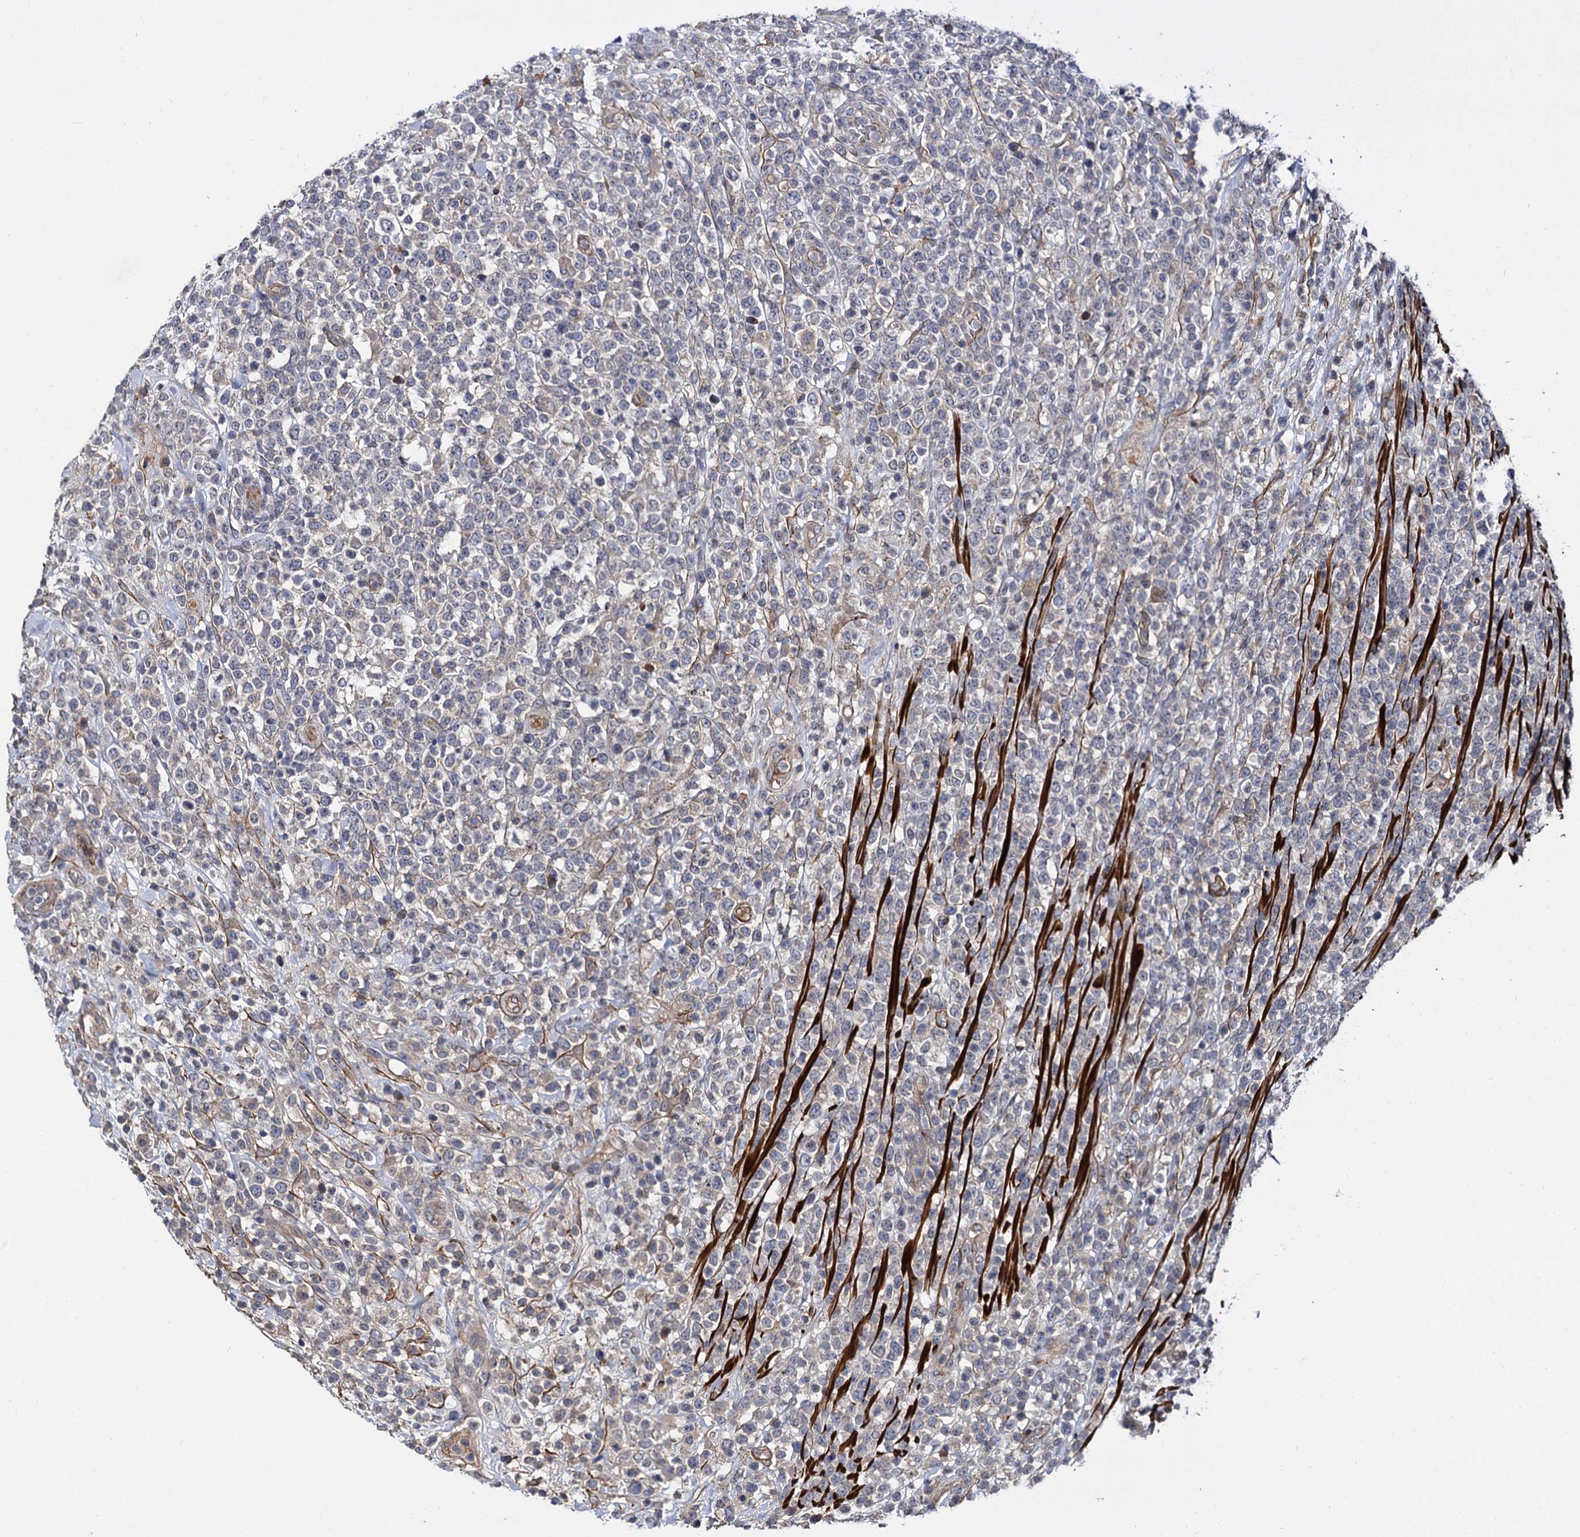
{"staining": {"intensity": "negative", "quantity": "none", "location": "none"}, "tissue": "lymphoma", "cell_type": "Tumor cells", "image_type": "cancer", "snomed": [{"axis": "morphology", "description": "Malignant lymphoma, non-Hodgkin's type, High grade"}, {"axis": "topography", "description": "Colon"}], "caption": "This is a micrograph of immunohistochemistry (IHC) staining of high-grade malignant lymphoma, non-Hodgkin's type, which shows no staining in tumor cells.", "gene": "ISM2", "patient": {"sex": "female", "age": 53}}